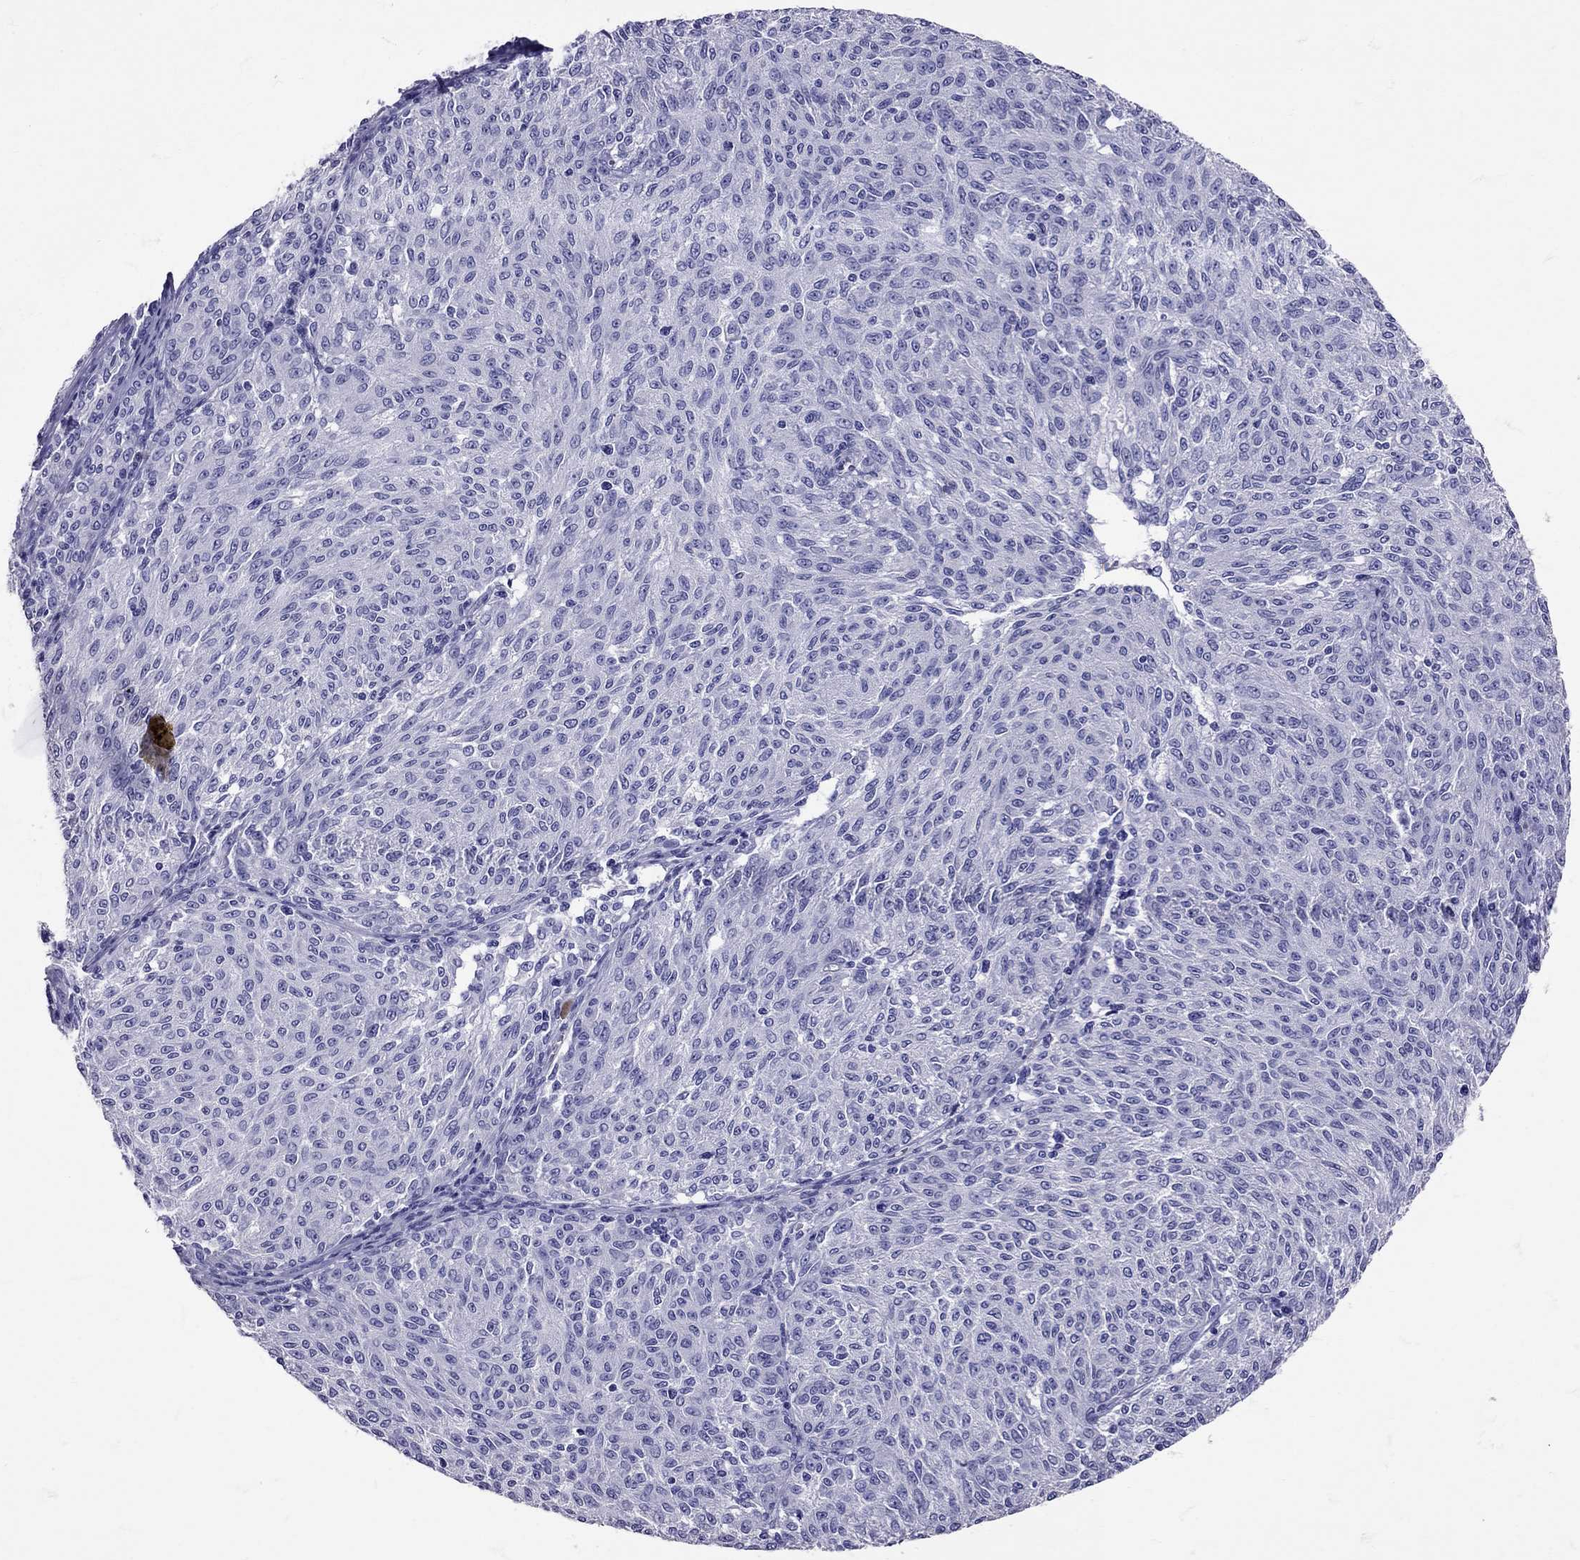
{"staining": {"intensity": "negative", "quantity": "none", "location": "none"}, "tissue": "melanoma", "cell_type": "Tumor cells", "image_type": "cancer", "snomed": [{"axis": "morphology", "description": "Malignant melanoma, NOS"}, {"axis": "topography", "description": "Skin"}], "caption": "This is an IHC histopathology image of human malignant melanoma. There is no positivity in tumor cells.", "gene": "TBR1", "patient": {"sex": "female", "age": 72}}